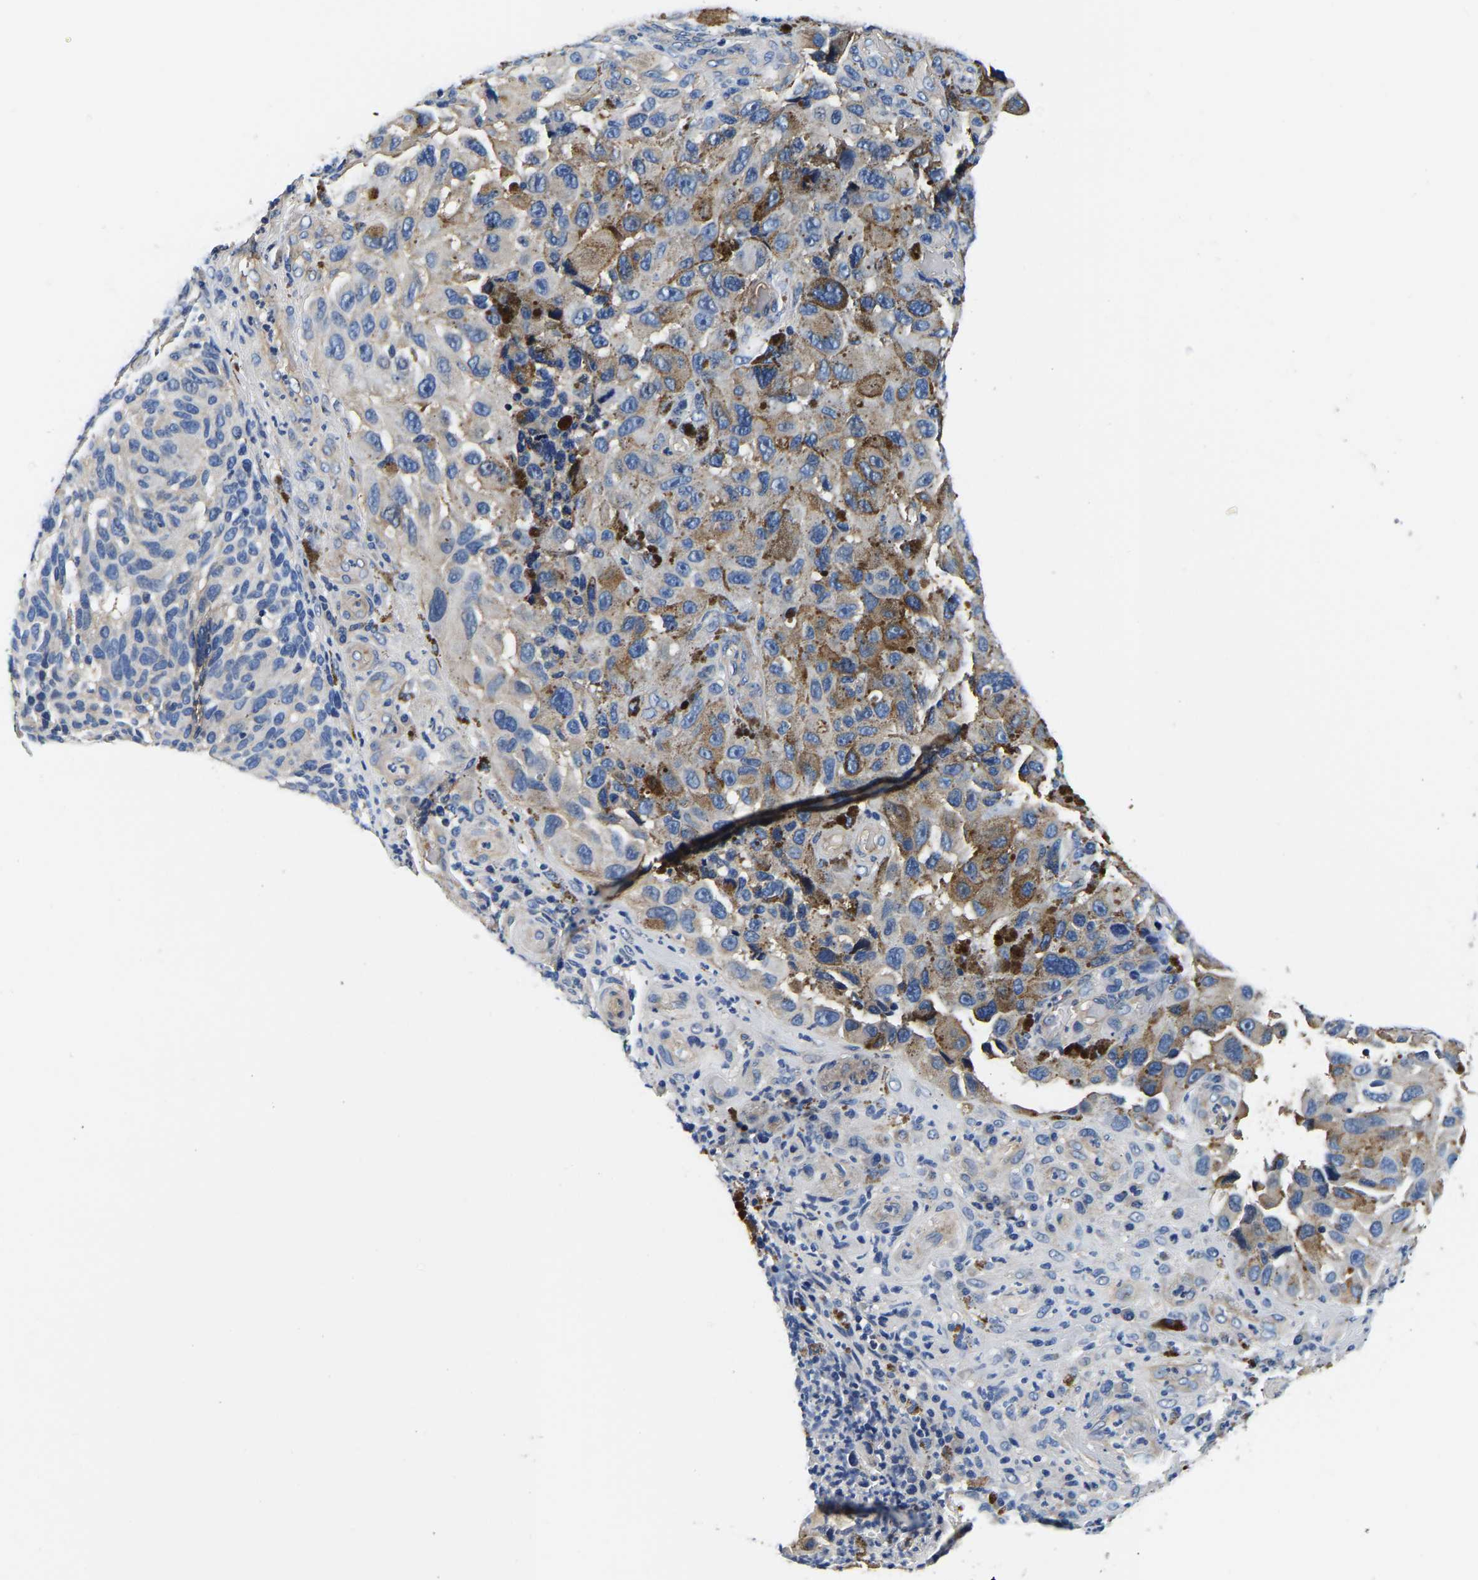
{"staining": {"intensity": "moderate", "quantity": "<25%", "location": "cytoplasmic/membranous"}, "tissue": "melanoma", "cell_type": "Tumor cells", "image_type": "cancer", "snomed": [{"axis": "morphology", "description": "Malignant melanoma, NOS"}, {"axis": "topography", "description": "Skin"}], "caption": "Protein staining of melanoma tissue displays moderate cytoplasmic/membranous positivity in approximately <25% of tumor cells.", "gene": "SH3GLB1", "patient": {"sex": "female", "age": 73}}